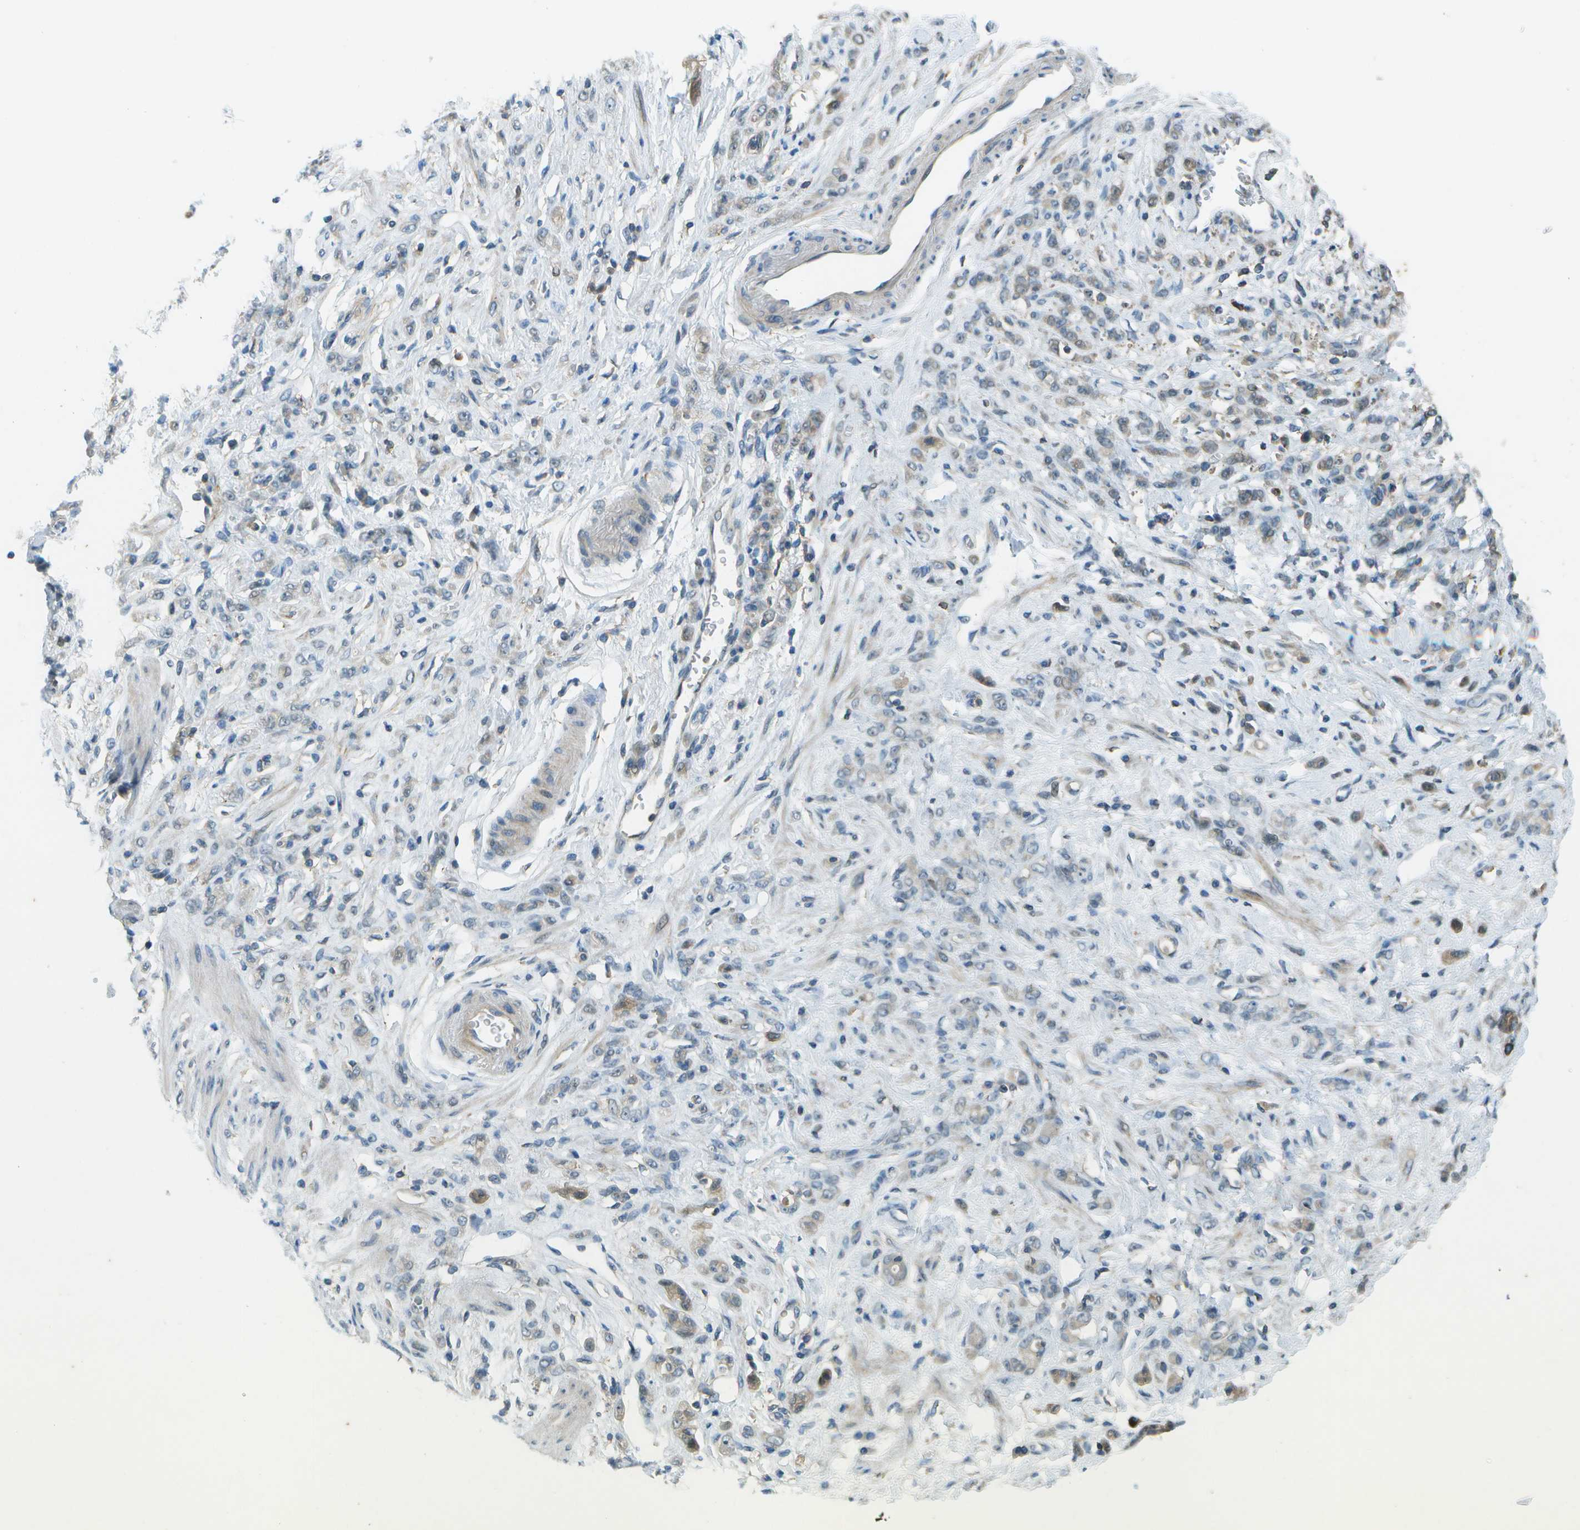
{"staining": {"intensity": "weak", "quantity": "<25%", "location": "cytoplasmic/membranous"}, "tissue": "stomach cancer", "cell_type": "Tumor cells", "image_type": "cancer", "snomed": [{"axis": "morphology", "description": "Normal tissue, NOS"}, {"axis": "morphology", "description": "Adenocarcinoma, NOS"}, {"axis": "topography", "description": "Stomach"}], "caption": "A histopathology image of human stomach cancer is negative for staining in tumor cells. (DAB immunohistochemistry, high magnification).", "gene": "LRRC66", "patient": {"sex": "male", "age": 82}}